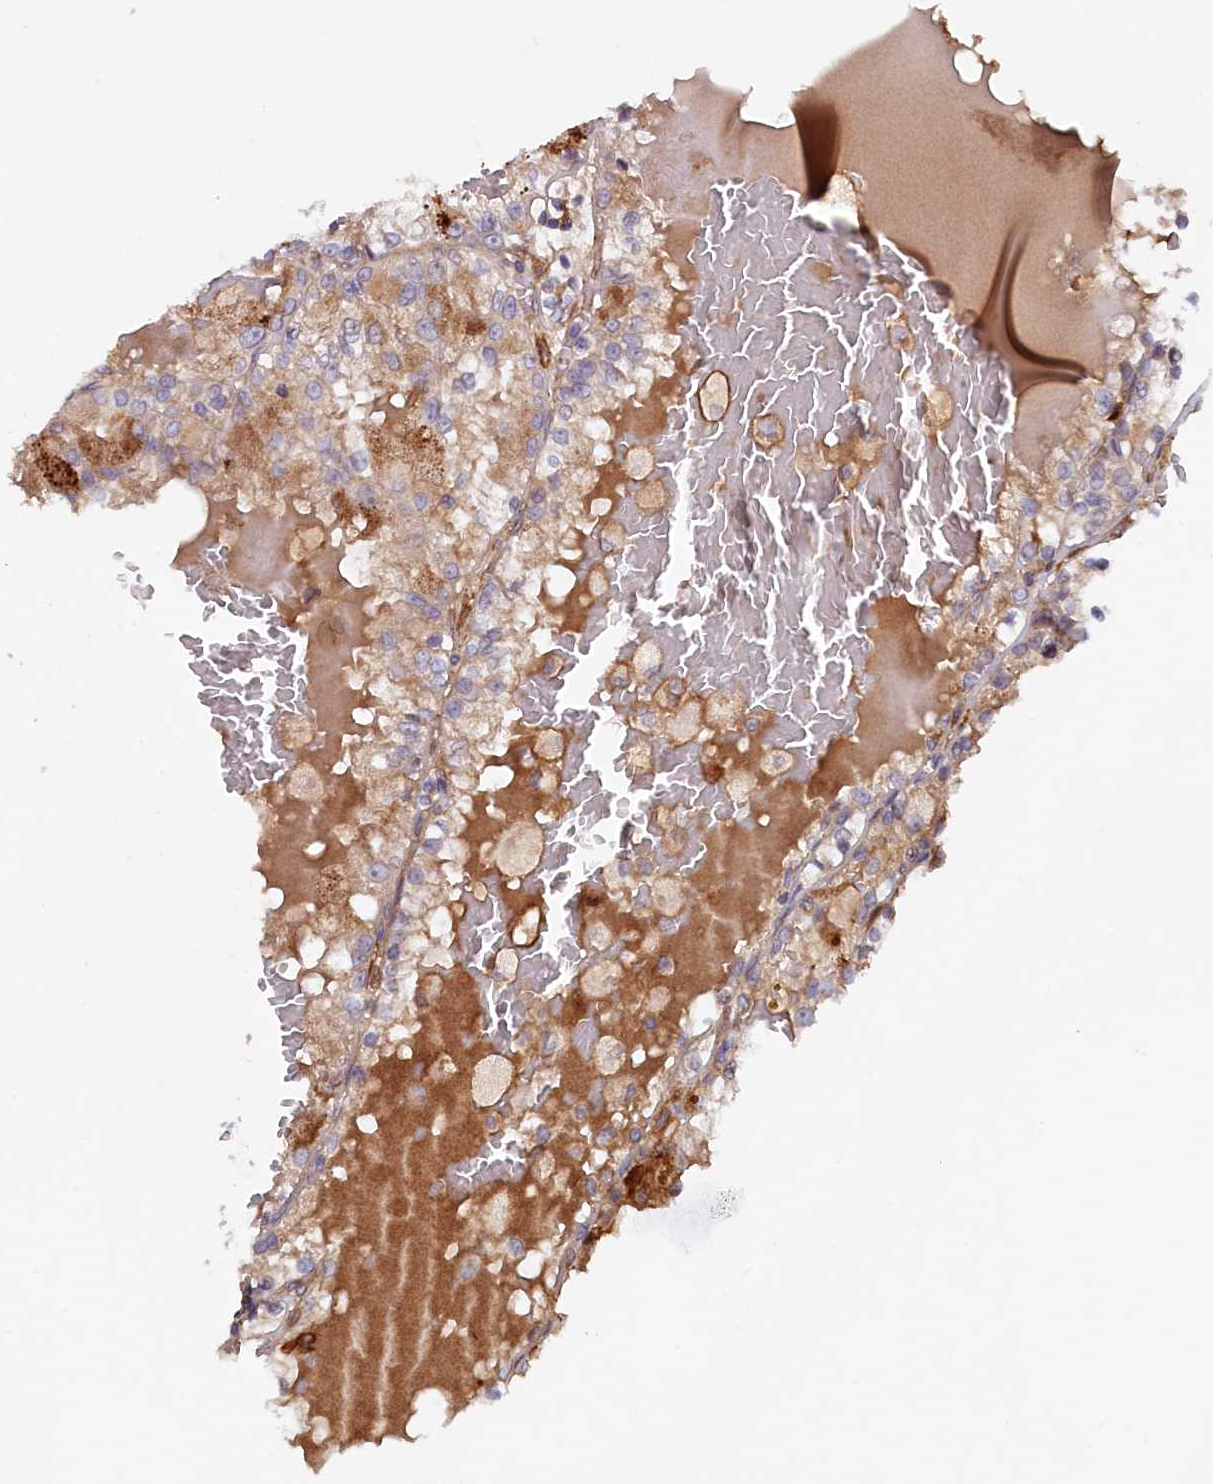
{"staining": {"intensity": "negative", "quantity": "none", "location": "none"}, "tissue": "renal cancer", "cell_type": "Tumor cells", "image_type": "cancer", "snomed": [{"axis": "morphology", "description": "Adenocarcinoma, NOS"}, {"axis": "topography", "description": "Kidney"}], "caption": "This photomicrograph is of adenocarcinoma (renal) stained with immunohistochemistry (IHC) to label a protein in brown with the nuclei are counter-stained blue. There is no staining in tumor cells.", "gene": "FERMT1", "patient": {"sex": "female", "age": 56}}